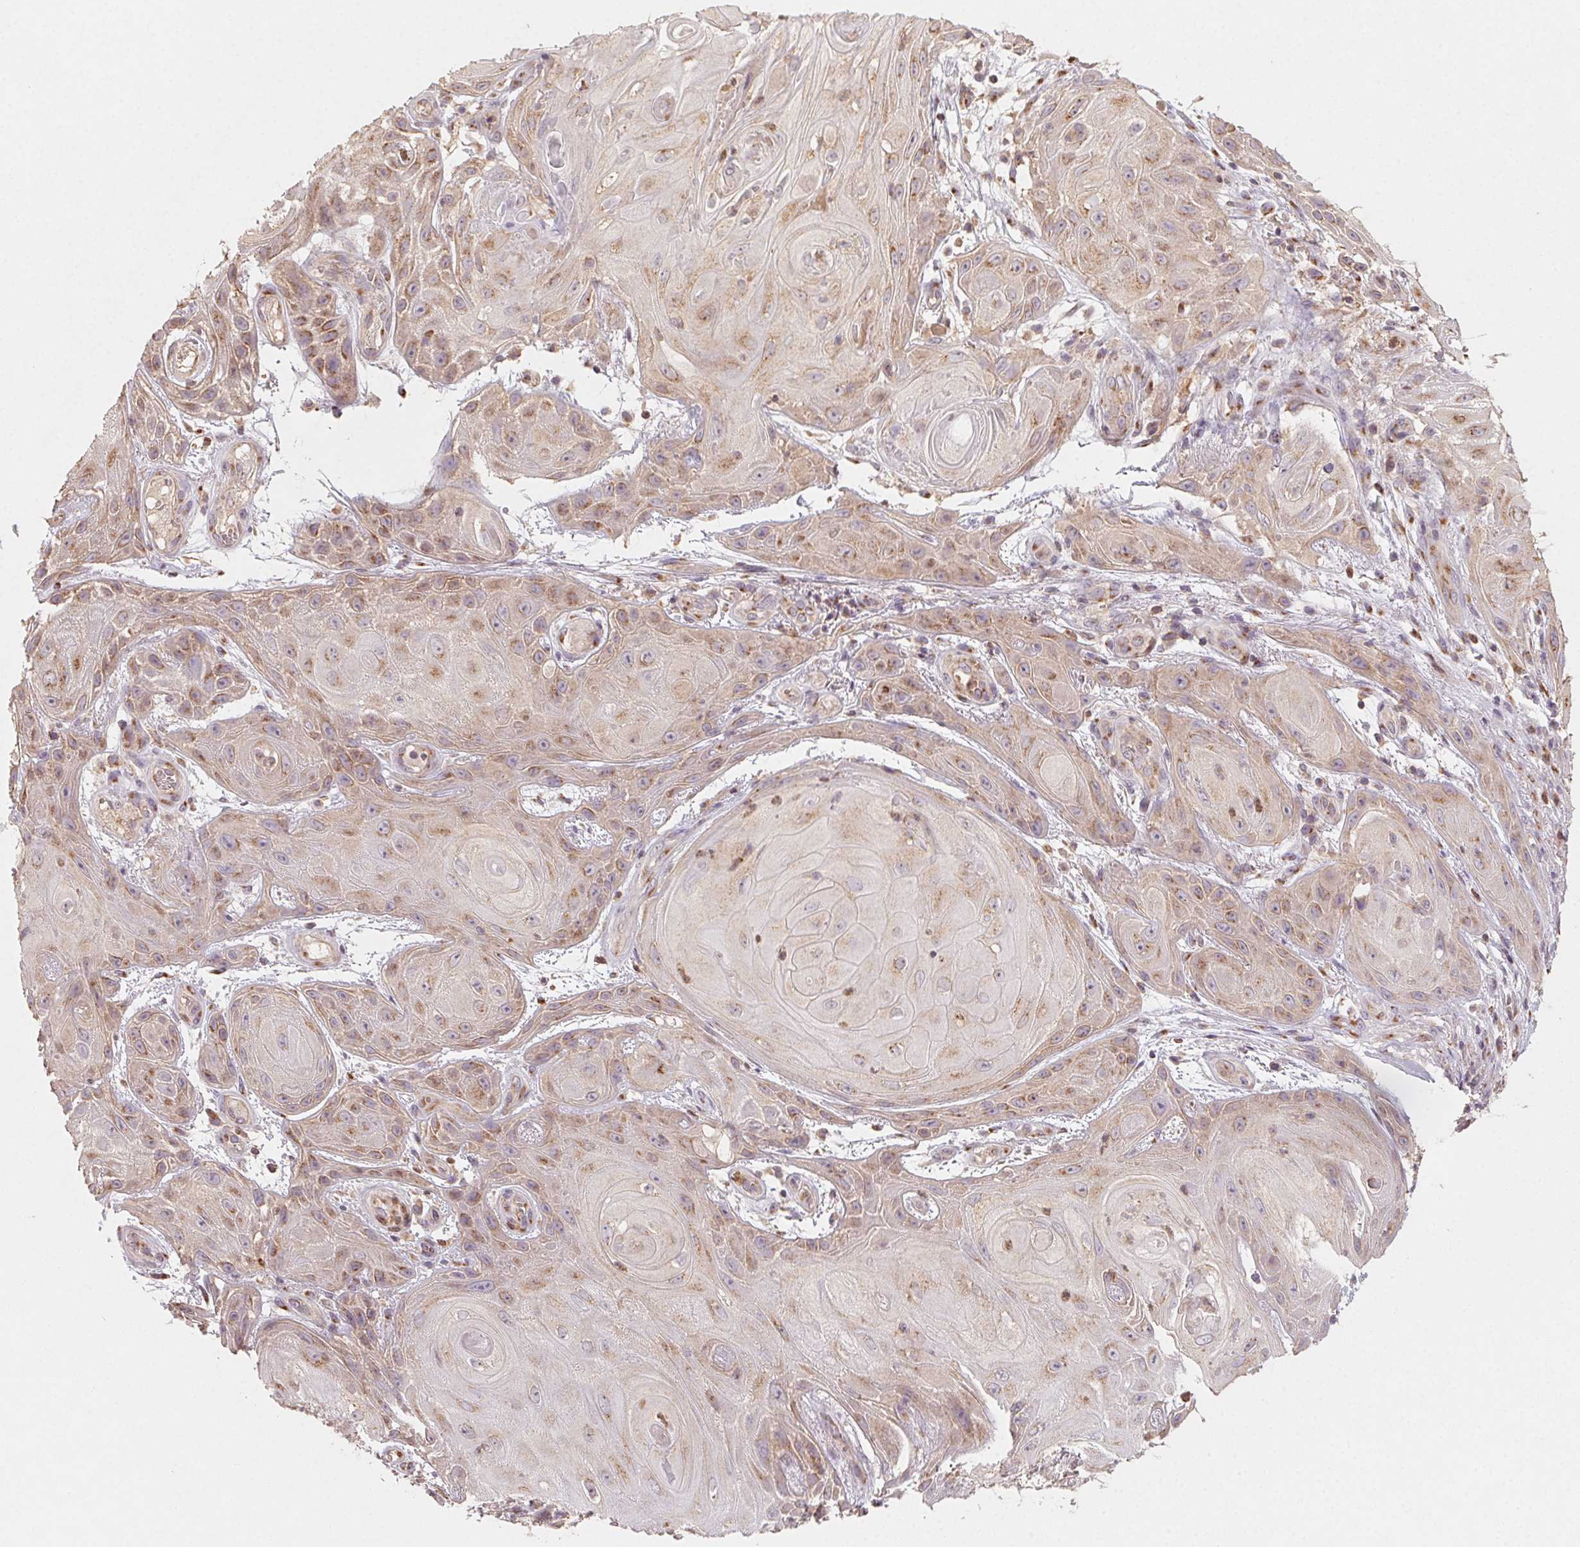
{"staining": {"intensity": "moderate", "quantity": "25%-75%", "location": "cytoplasmic/membranous"}, "tissue": "skin cancer", "cell_type": "Tumor cells", "image_type": "cancer", "snomed": [{"axis": "morphology", "description": "Squamous cell carcinoma, NOS"}, {"axis": "topography", "description": "Skin"}], "caption": "Skin cancer (squamous cell carcinoma) stained with a brown dye reveals moderate cytoplasmic/membranous positive staining in approximately 25%-75% of tumor cells.", "gene": "AP1S1", "patient": {"sex": "male", "age": 62}}